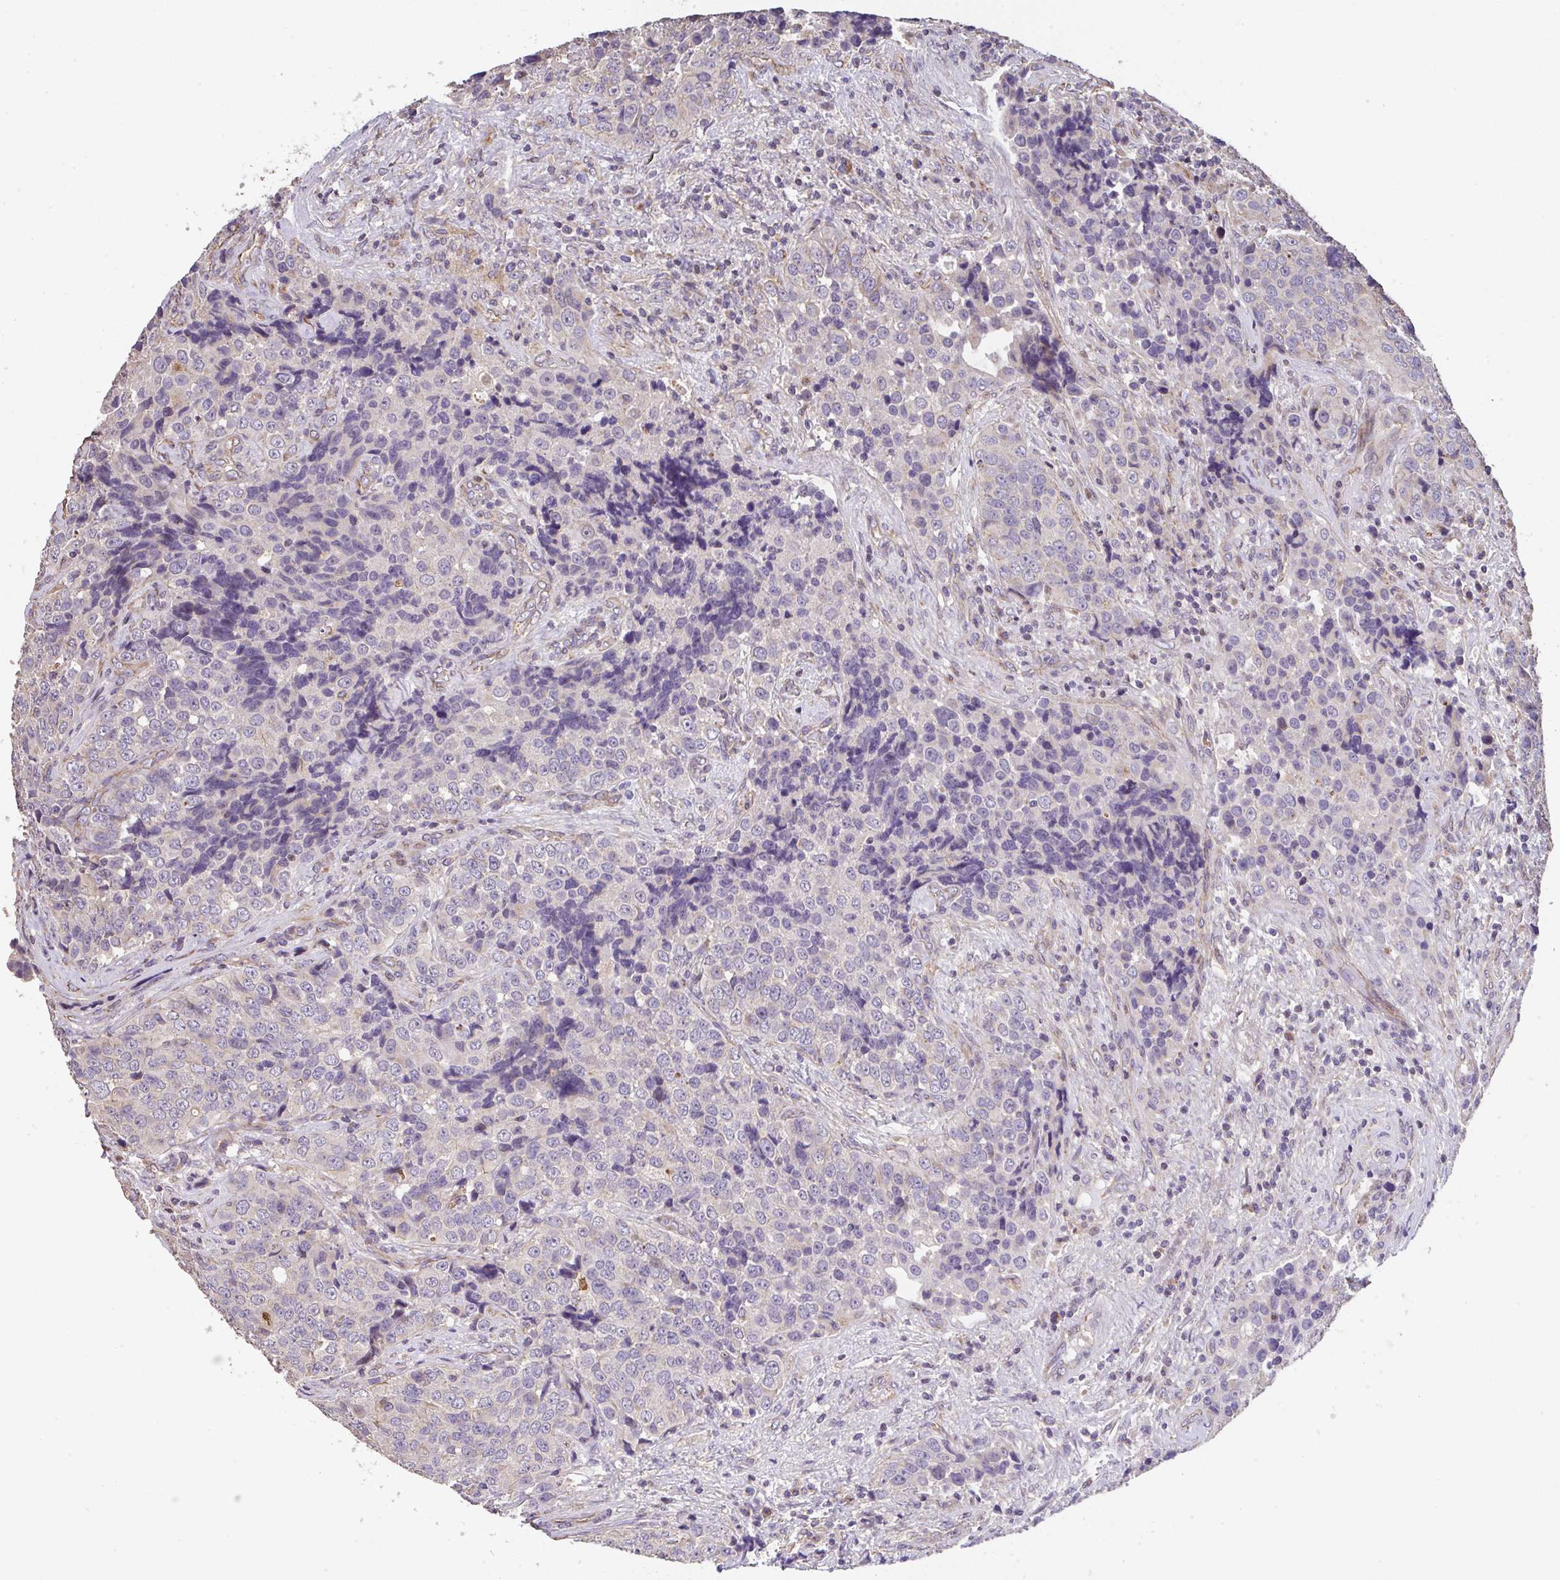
{"staining": {"intensity": "negative", "quantity": "none", "location": "none"}, "tissue": "urothelial cancer", "cell_type": "Tumor cells", "image_type": "cancer", "snomed": [{"axis": "morphology", "description": "Urothelial carcinoma, NOS"}, {"axis": "topography", "description": "Urinary bladder"}], "caption": "Immunohistochemistry of human urothelial cancer exhibits no positivity in tumor cells.", "gene": "RUNDC3B", "patient": {"sex": "male", "age": 52}}